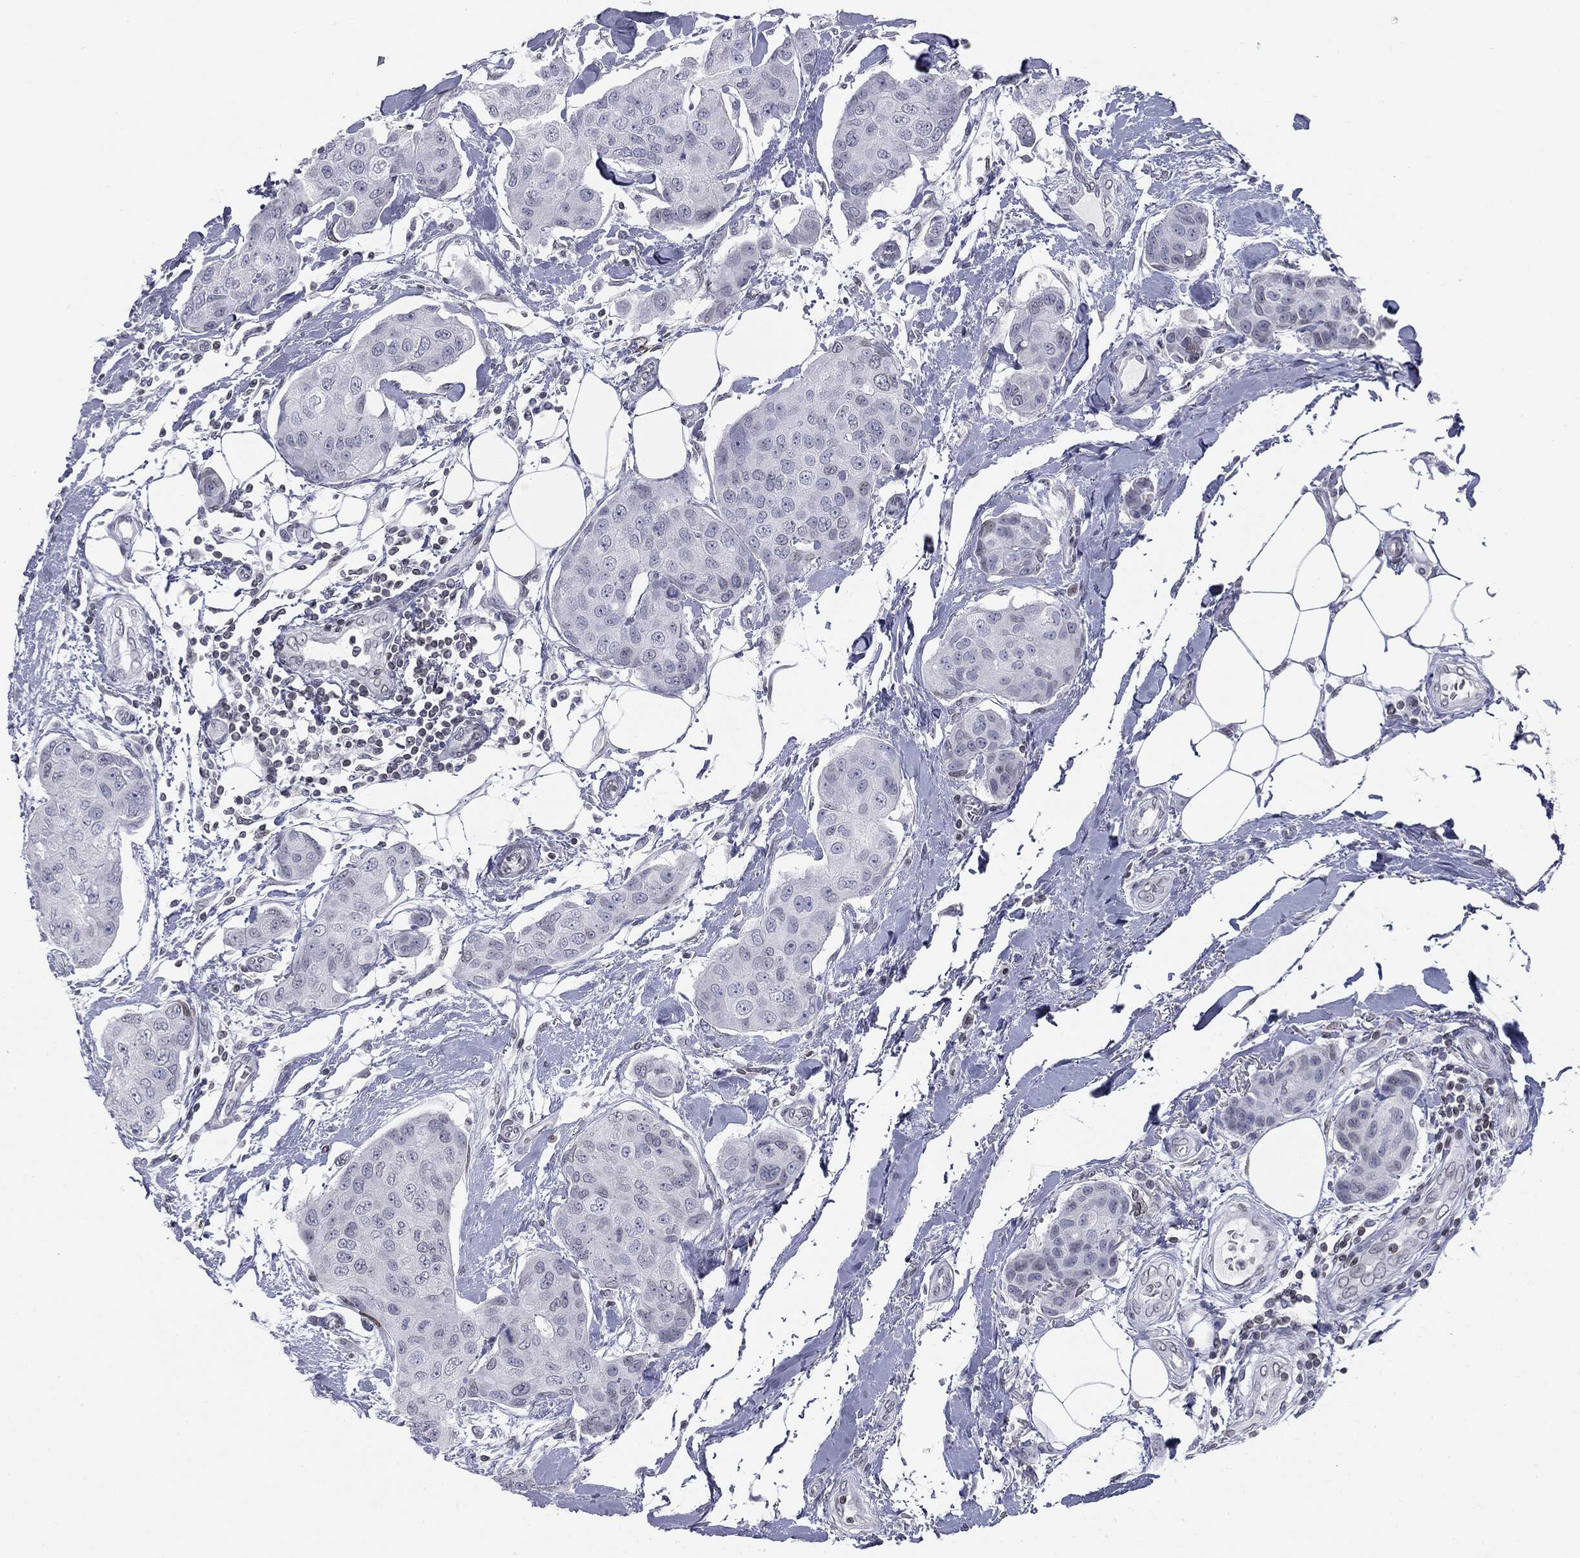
{"staining": {"intensity": "negative", "quantity": "none", "location": "none"}, "tissue": "breast cancer", "cell_type": "Tumor cells", "image_type": "cancer", "snomed": [{"axis": "morphology", "description": "Duct carcinoma"}, {"axis": "topography", "description": "Breast"}, {"axis": "topography", "description": "Lymph node"}], "caption": "Immunohistochemical staining of human infiltrating ductal carcinoma (breast) displays no significant staining in tumor cells.", "gene": "ALDOB", "patient": {"sex": "female", "age": 80}}